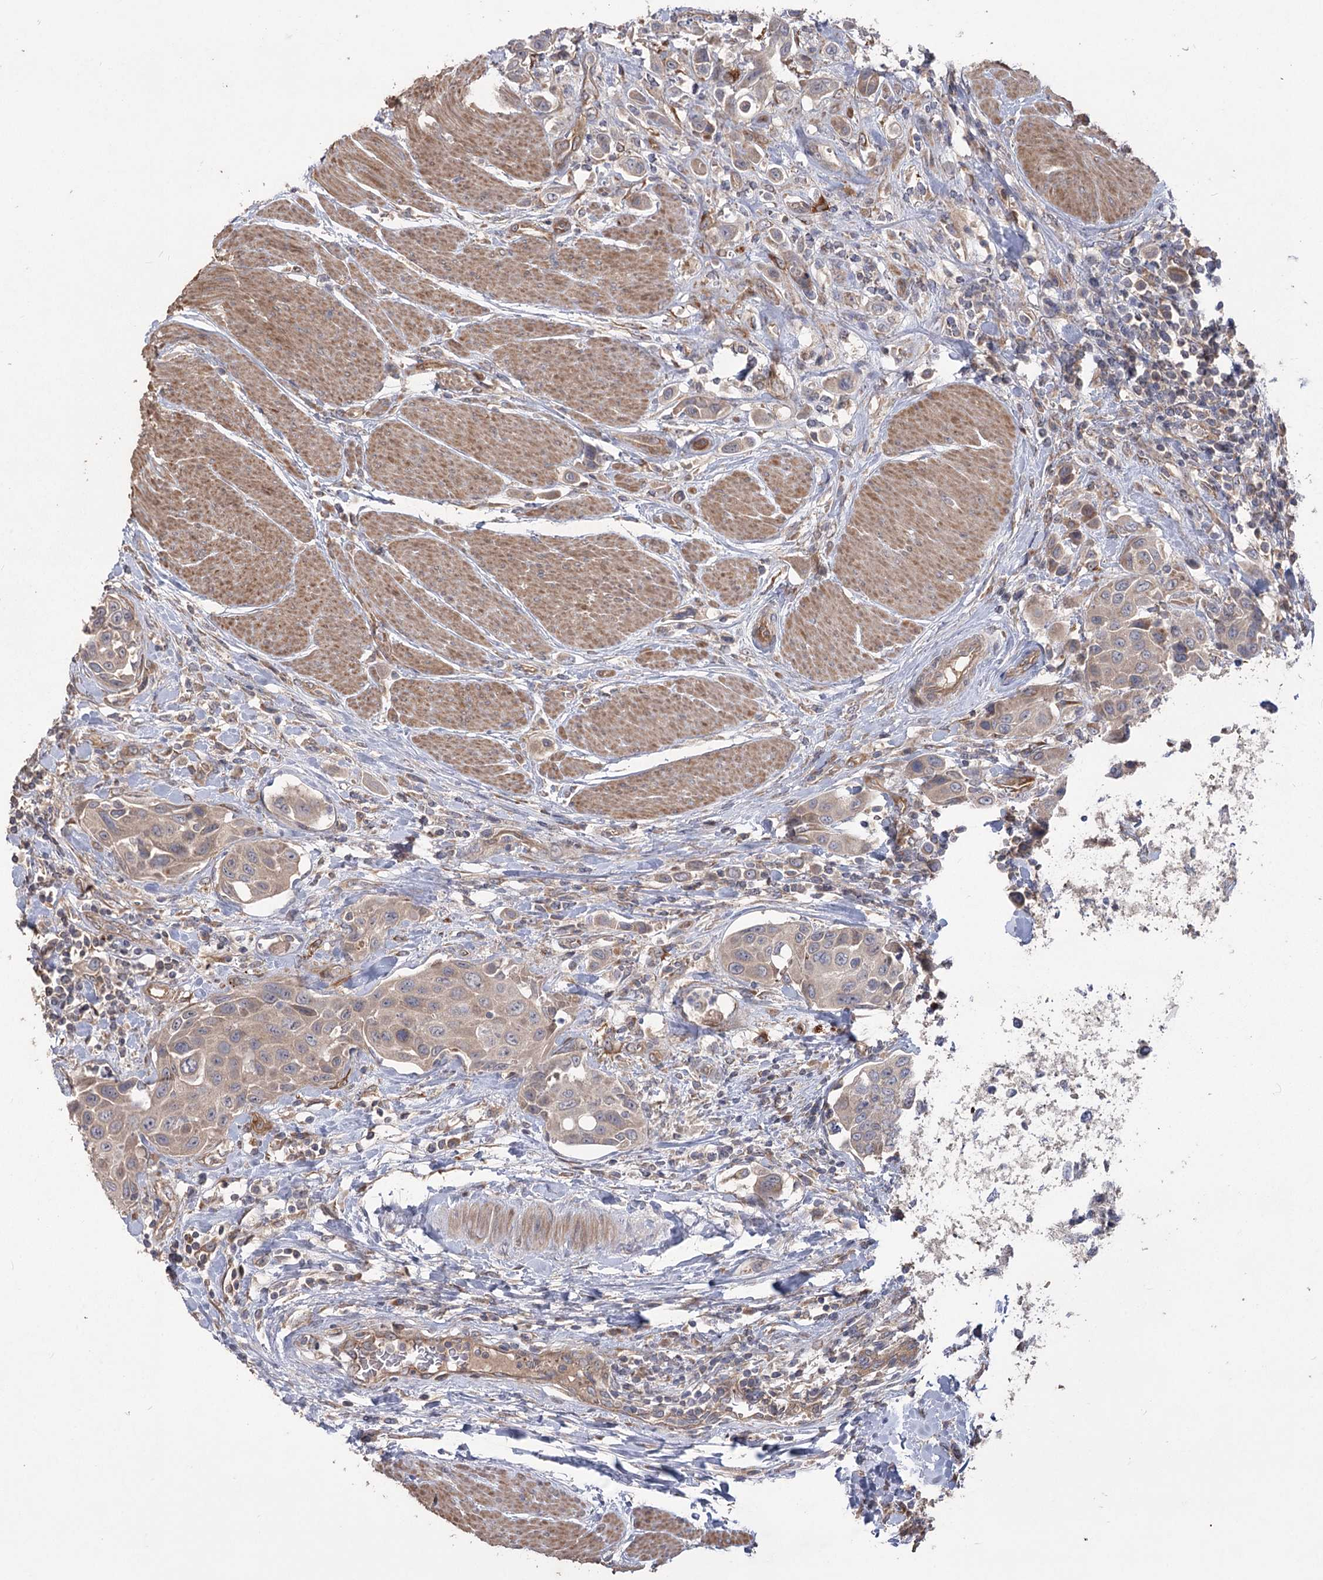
{"staining": {"intensity": "weak", "quantity": "25%-75%", "location": "cytoplasmic/membranous"}, "tissue": "urothelial cancer", "cell_type": "Tumor cells", "image_type": "cancer", "snomed": [{"axis": "morphology", "description": "Urothelial carcinoma, High grade"}, {"axis": "topography", "description": "Urinary bladder"}], "caption": "Immunohistochemistry (IHC) staining of high-grade urothelial carcinoma, which displays low levels of weak cytoplasmic/membranous positivity in about 25%-75% of tumor cells indicating weak cytoplasmic/membranous protein staining. The staining was performed using DAB (3,3'-diaminobenzidine) (brown) for protein detection and nuclei were counterstained in hematoxylin (blue).", "gene": "RIN2", "patient": {"sex": "male", "age": 50}}